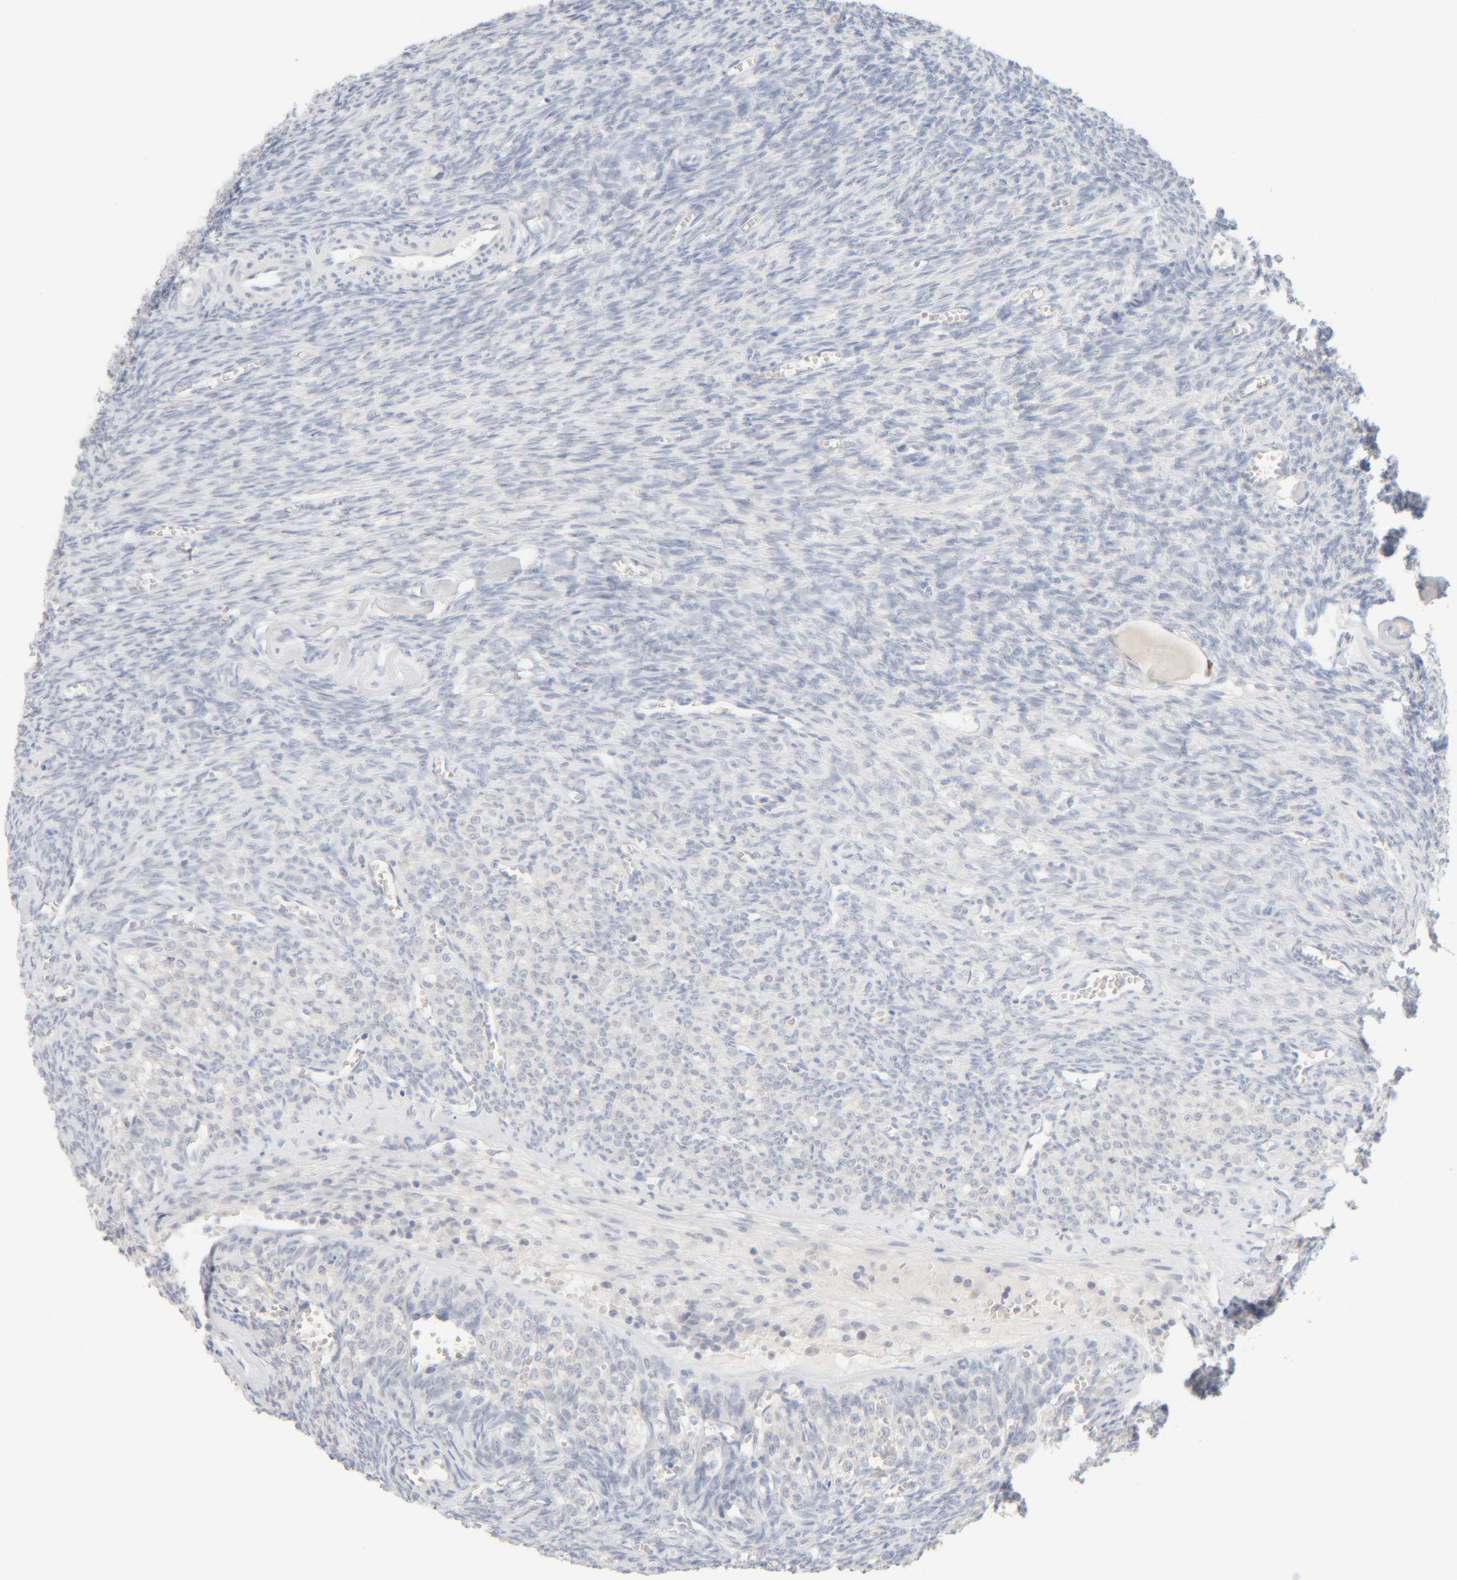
{"staining": {"intensity": "negative", "quantity": "none", "location": "none"}, "tissue": "ovary", "cell_type": "Ovarian stroma cells", "image_type": "normal", "snomed": [{"axis": "morphology", "description": "Normal tissue, NOS"}, {"axis": "topography", "description": "Ovary"}], "caption": "This is an immunohistochemistry (IHC) photomicrograph of benign human ovary. There is no positivity in ovarian stroma cells.", "gene": "RIDA", "patient": {"sex": "female", "age": 27}}